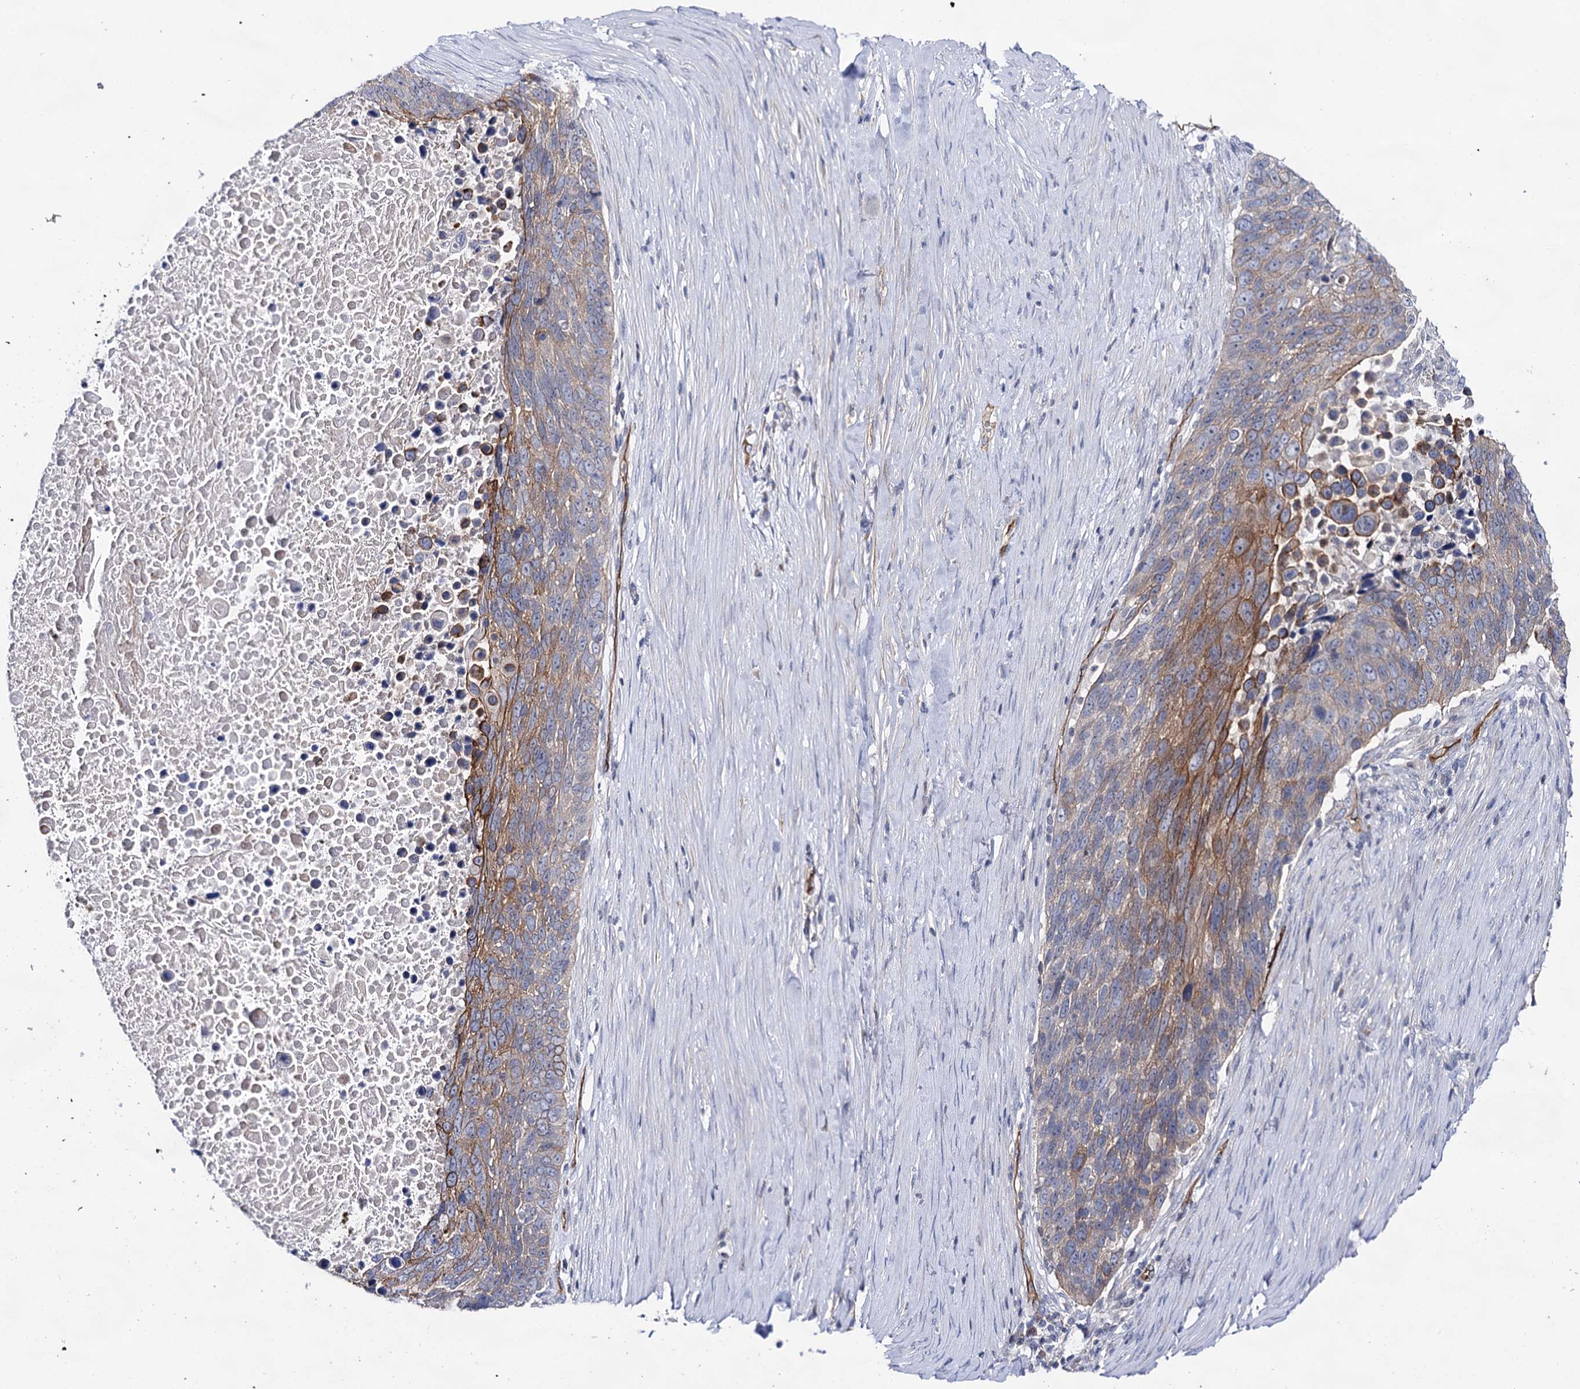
{"staining": {"intensity": "moderate", "quantity": "25%-75%", "location": "cytoplasmic/membranous"}, "tissue": "lung cancer", "cell_type": "Tumor cells", "image_type": "cancer", "snomed": [{"axis": "morphology", "description": "Normal tissue, NOS"}, {"axis": "morphology", "description": "Squamous cell carcinoma, NOS"}, {"axis": "topography", "description": "Lymph node"}, {"axis": "topography", "description": "Lung"}], "caption": "Brown immunohistochemical staining in squamous cell carcinoma (lung) demonstrates moderate cytoplasmic/membranous staining in about 25%-75% of tumor cells.", "gene": "ABLIM1", "patient": {"sex": "male", "age": 66}}